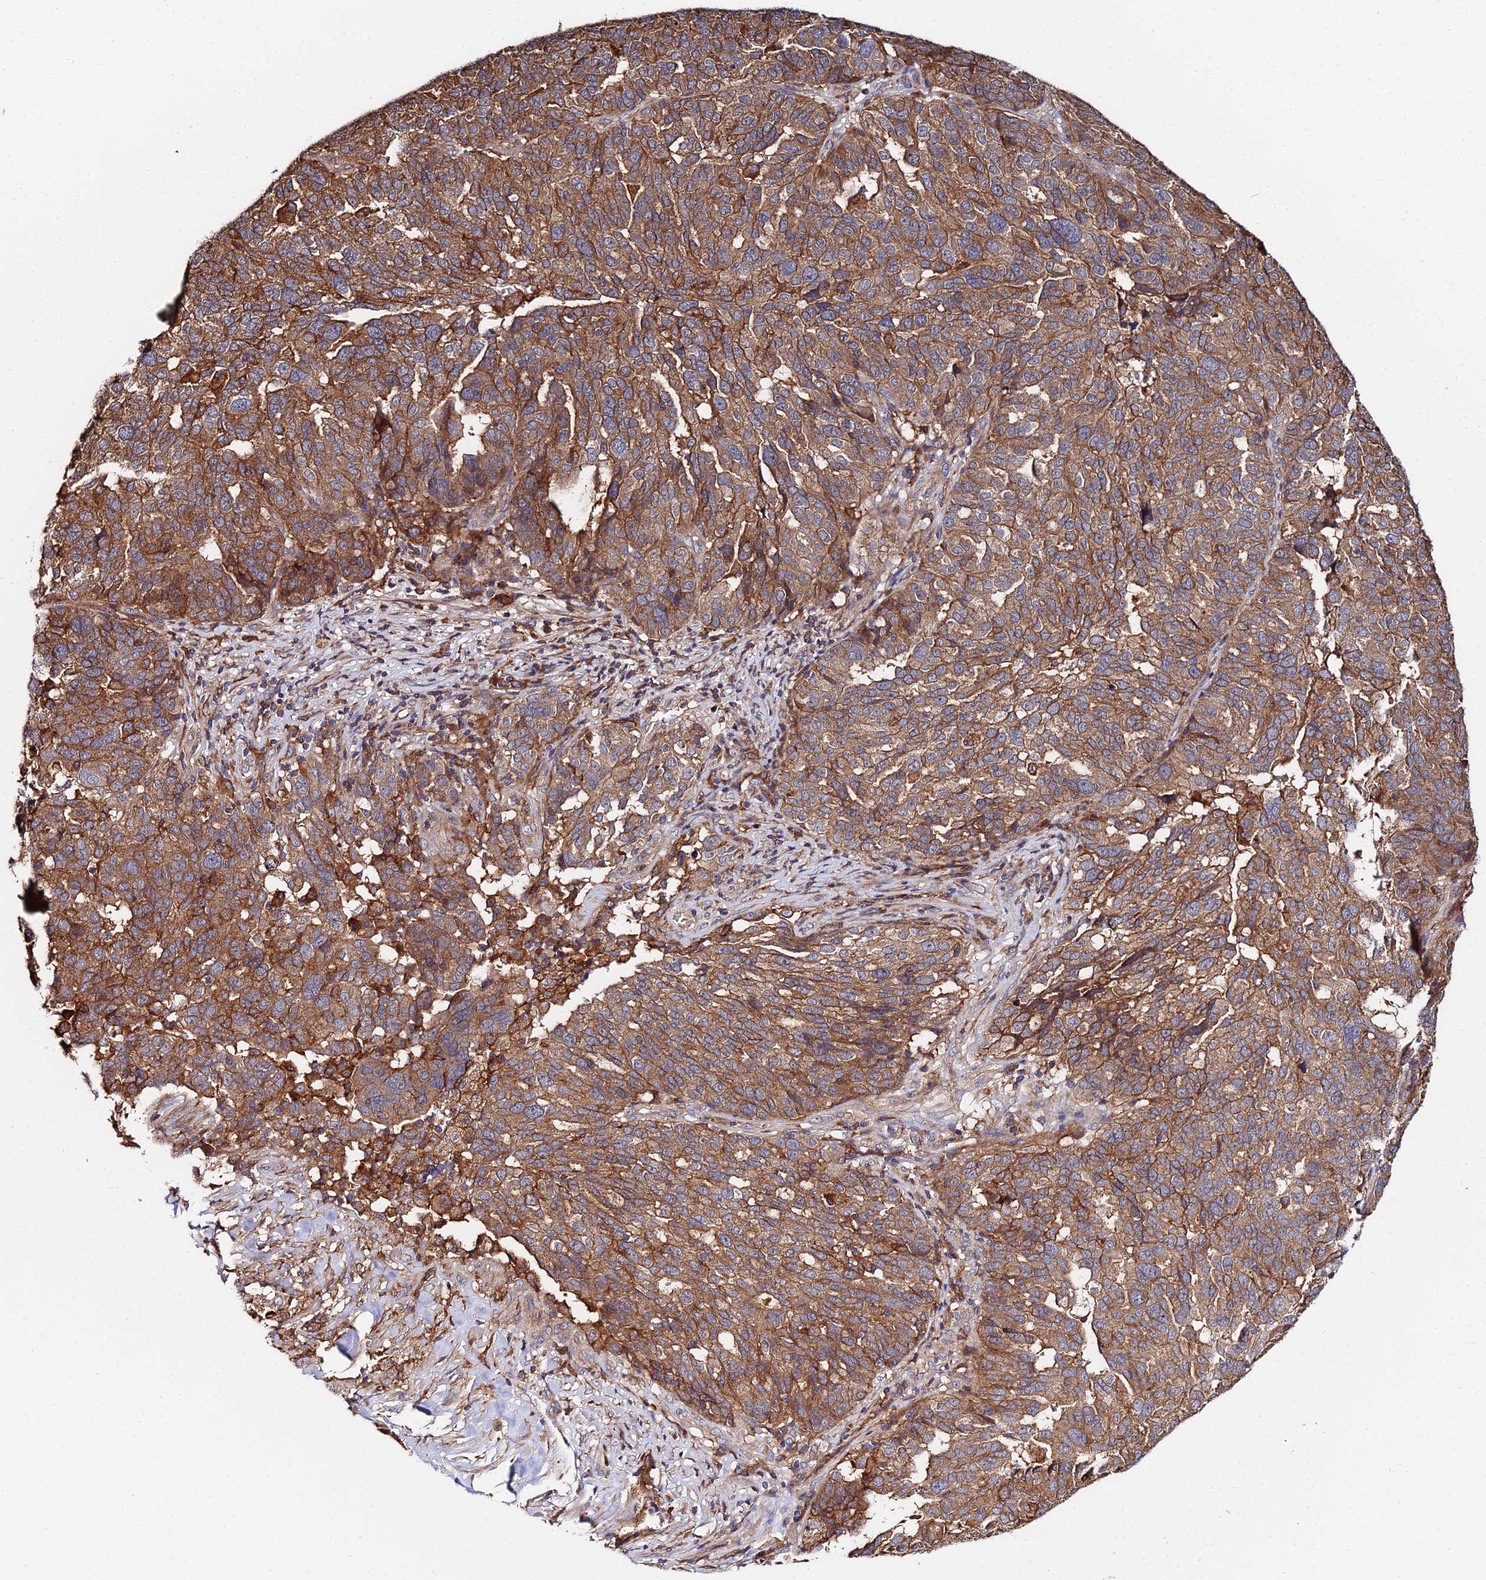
{"staining": {"intensity": "strong", "quantity": ">75%", "location": "cytoplasmic/membranous"}, "tissue": "ovarian cancer", "cell_type": "Tumor cells", "image_type": "cancer", "snomed": [{"axis": "morphology", "description": "Cystadenocarcinoma, serous, NOS"}, {"axis": "topography", "description": "Ovary"}], "caption": "Ovarian cancer stained with a brown dye exhibits strong cytoplasmic/membranous positive staining in about >75% of tumor cells.", "gene": "GNG5B", "patient": {"sex": "female", "age": 59}}